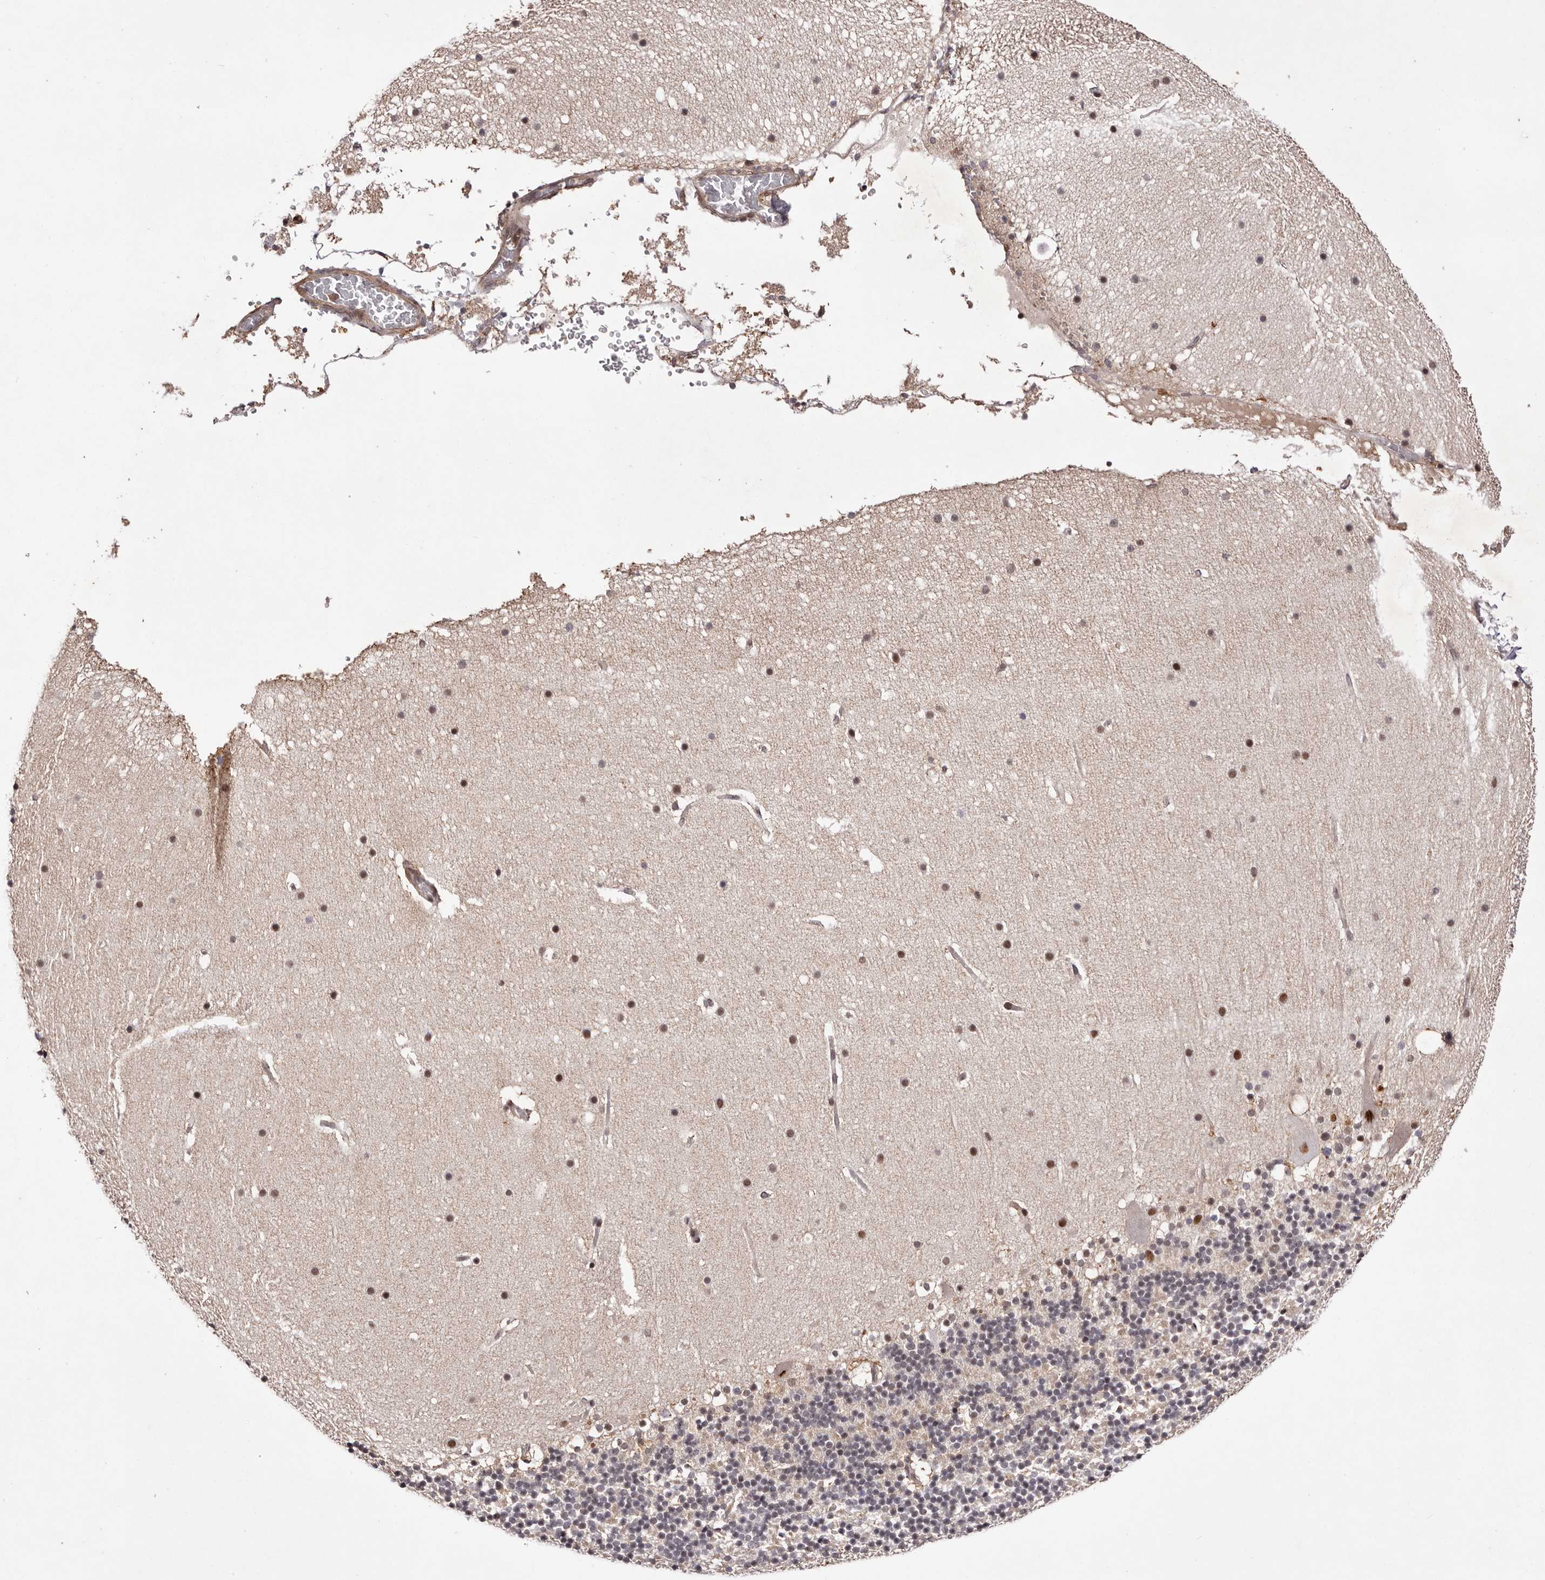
{"staining": {"intensity": "moderate", "quantity": "<25%", "location": "nuclear"}, "tissue": "cerebellum", "cell_type": "Cells in granular layer", "image_type": "normal", "snomed": [{"axis": "morphology", "description": "Normal tissue, NOS"}, {"axis": "topography", "description": "Cerebellum"}], "caption": "High-magnification brightfield microscopy of unremarkable cerebellum stained with DAB (3,3'-diaminobenzidine) (brown) and counterstained with hematoxylin (blue). cells in granular layer exhibit moderate nuclear expression is seen in about<25% of cells.", "gene": "FBXO5", "patient": {"sex": "male", "age": 57}}